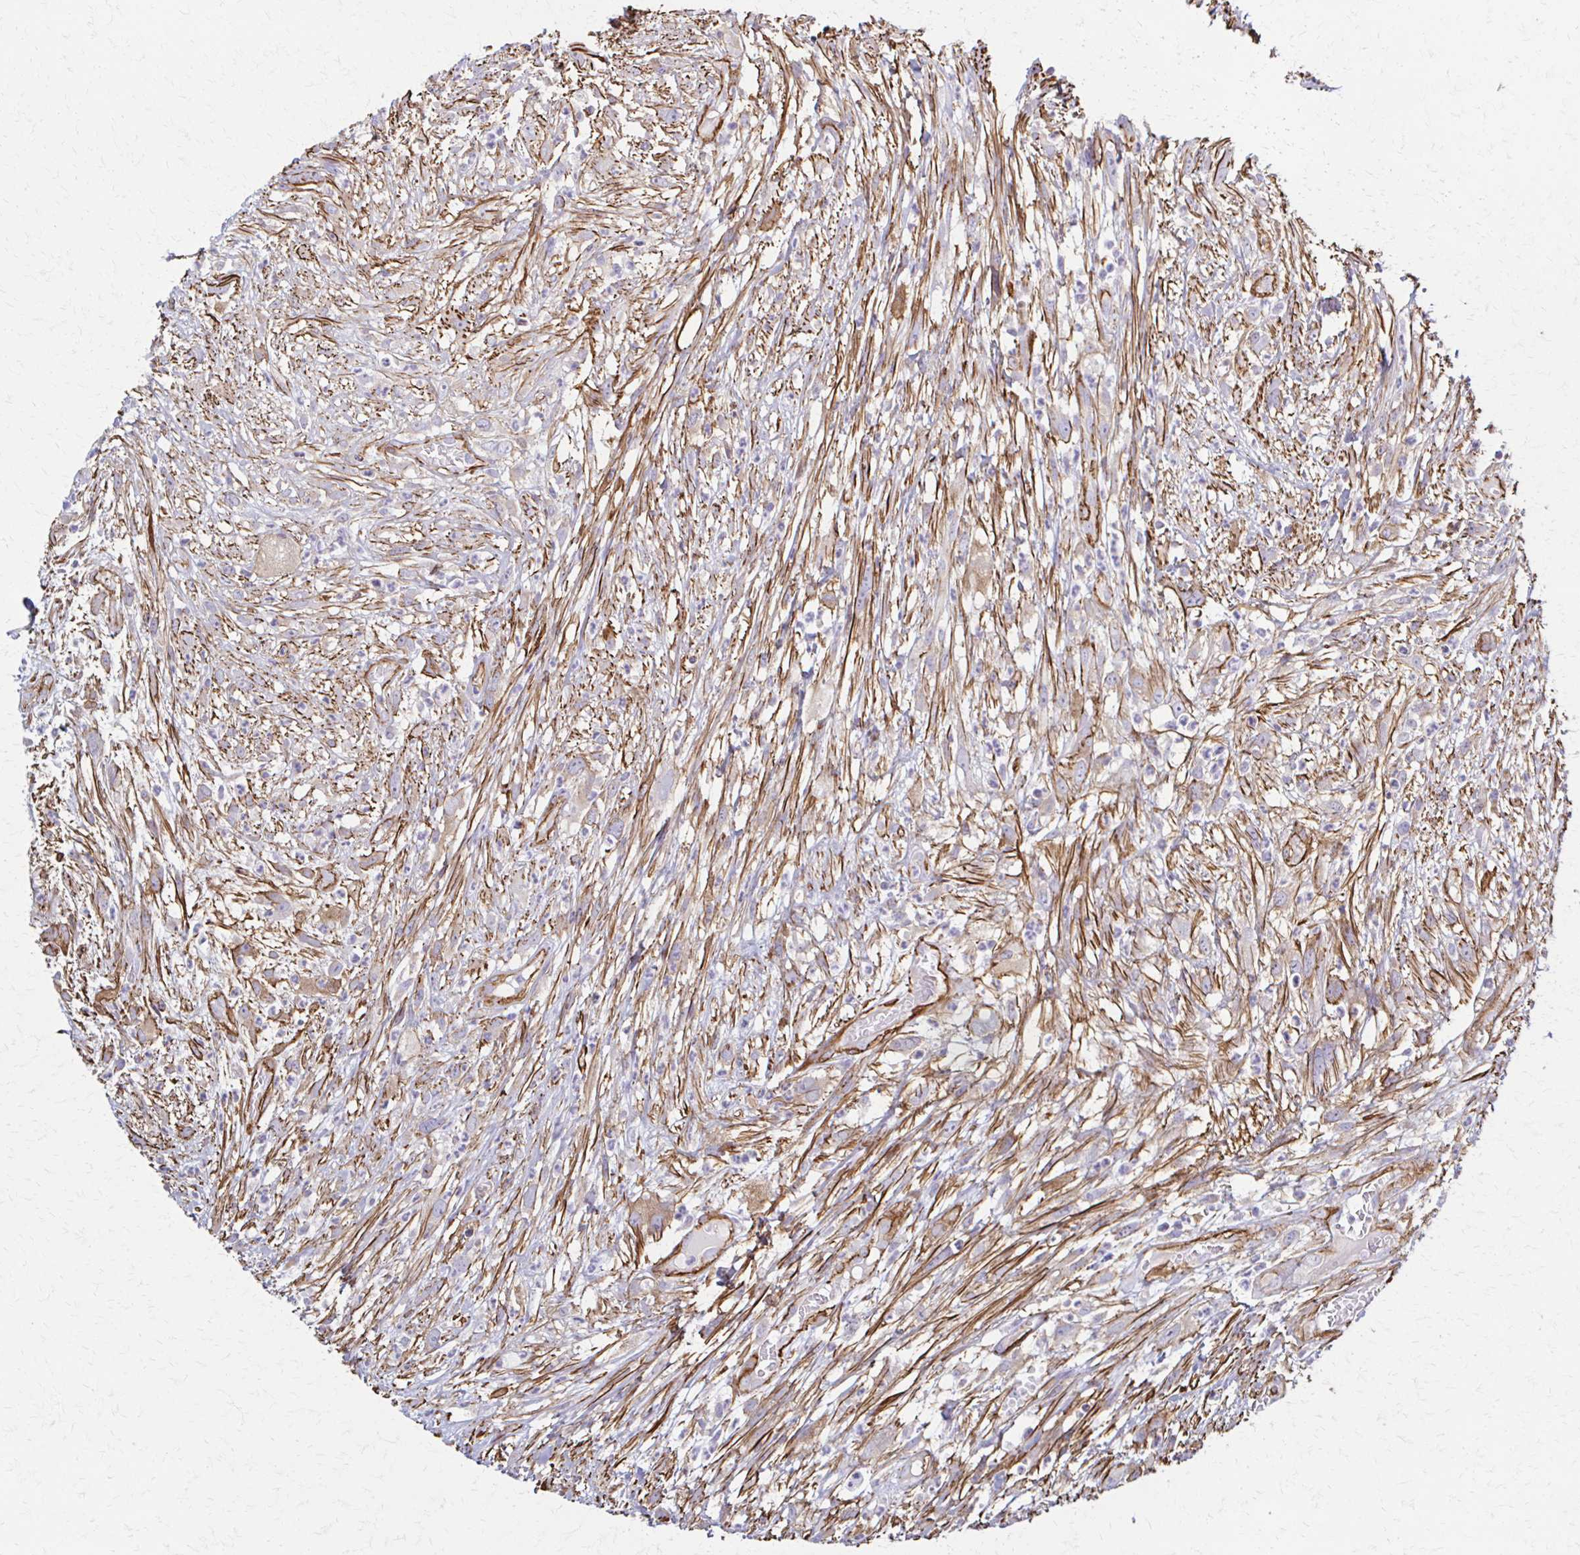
{"staining": {"intensity": "moderate", "quantity": "<25%", "location": "cytoplasmic/membranous"}, "tissue": "head and neck cancer", "cell_type": "Tumor cells", "image_type": "cancer", "snomed": [{"axis": "morphology", "description": "Squamous cell carcinoma, NOS"}, {"axis": "topography", "description": "Head-Neck"}], "caption": "An image showing moderate cytoplasmic/membranous positivity in approximately <25% of tumor cells in head and neck squamous cell carcinoma, as visualized by brown immunohistochemical staining.", "gene": "TIMMDC1", "patient": {"sex": "male", "age": 65}}